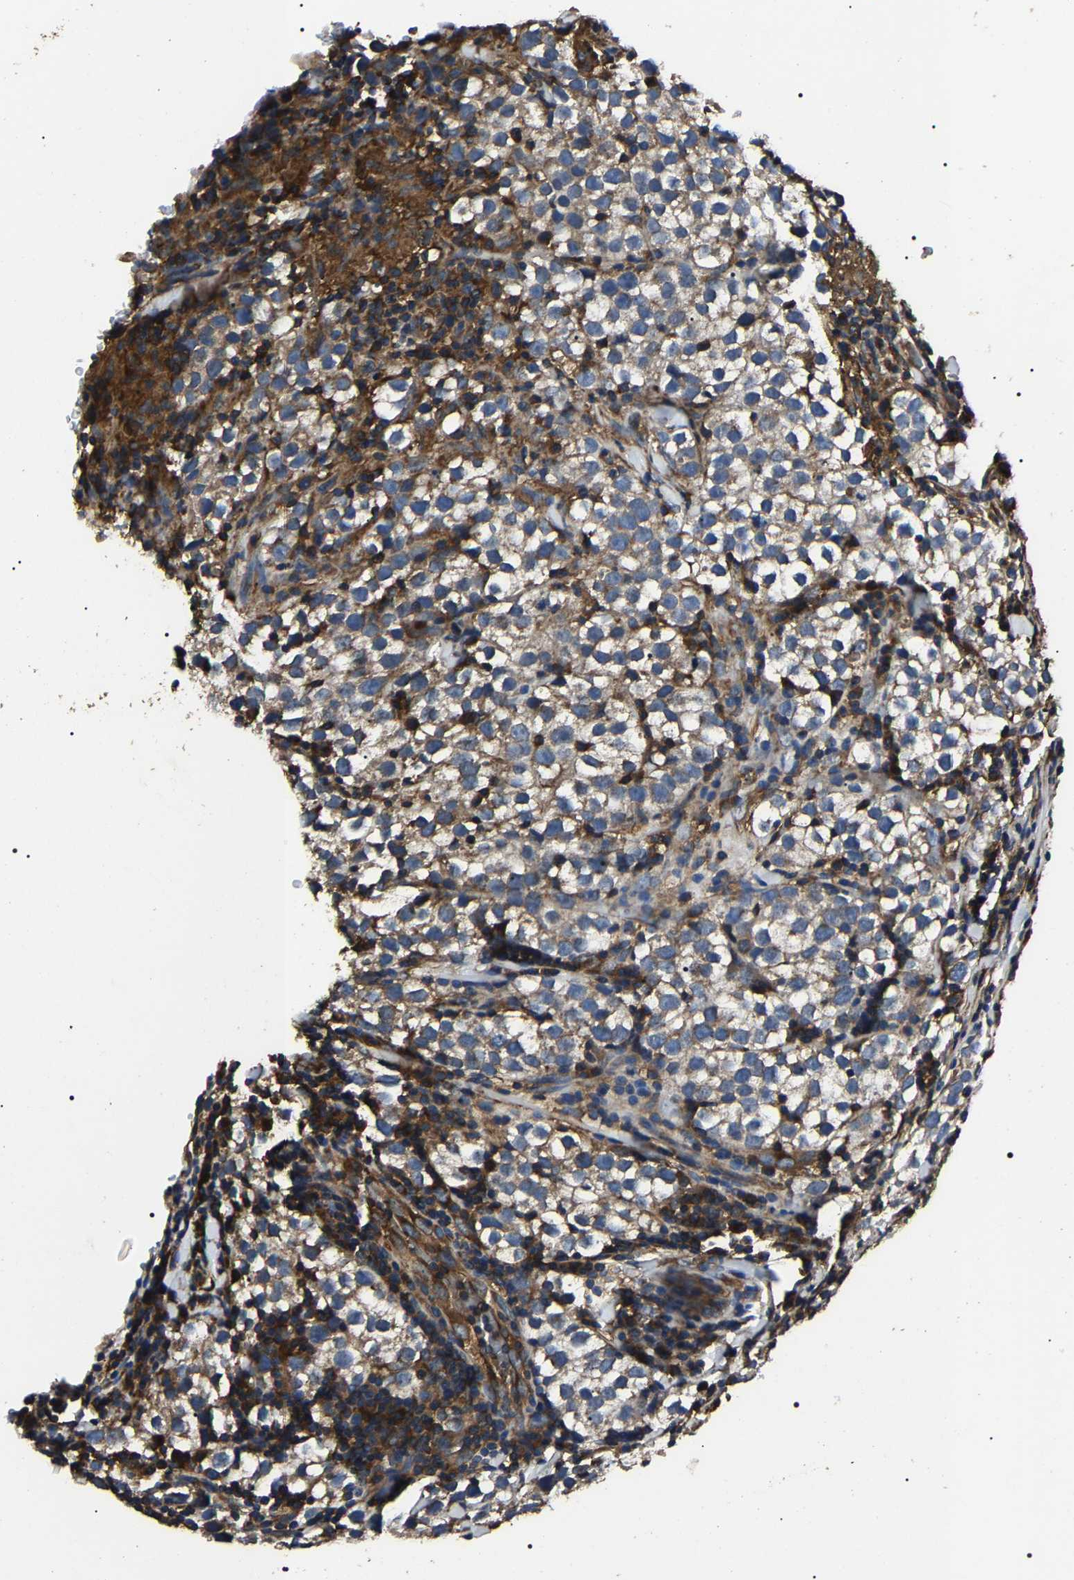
{"staining": {"intensity": "weak", "quantity": ">75%", "location": "cytoplasmic/membranous"}, "tissue": "testis cancer", "cell_type": "Tumor cells", "image_type": "cancer", "snomed": [{"axis": "morphology", "description": "Seminoma, NOS"}, {"axis": "morphology", "description": "Carcinoma, Embryonal, NOS"}, {"axis": "topography", "description": "Testis"}], "caption": "IHC photomicrograph of seminoma (testis) stained for a protein (brown), which displays low levels of weak cytoplasmic/membranous staining in about >75% of tumor cells.", "gene": "HSCB", "patient": {"sex": "male", "age": 36}}